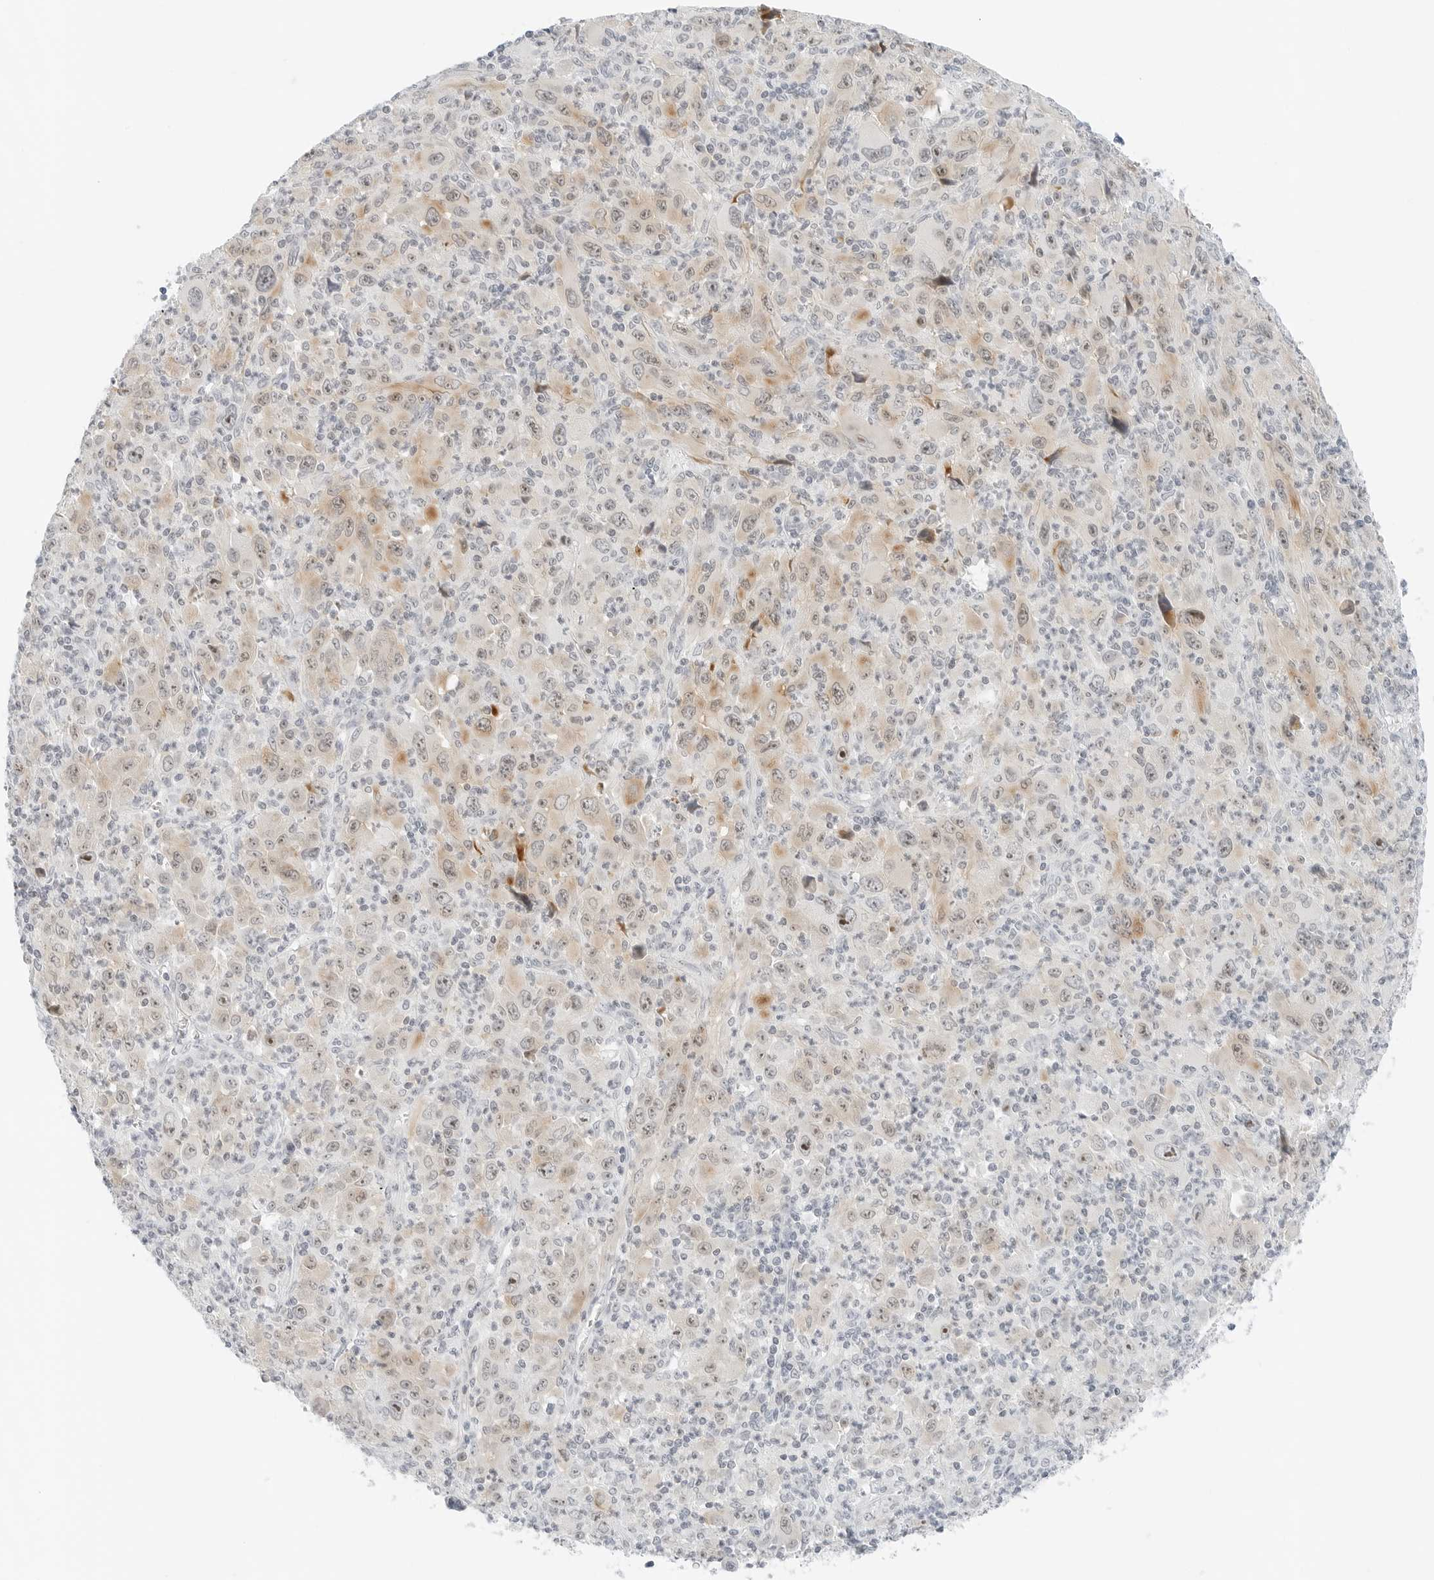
{"staining": {"intensity": "weak", "quantity": "25%-75%", "location": "nuclear"}, "tissue": "melanoma", "cell_type": "Tumor cells", "image_type": "cancer", "snomed": [{"axis": "morphology", "description": "Malignant melanoma, Metastatic site"}, {"axis": "topography", "description": "Skin"}], "caption": "Immunohistochemistry (IHC) photomicrograph of human melanoma stained for a protein (brown), which reveals low levels of weak nuclear positivity in about 25%-75% of tumor cells.", "gene": "CCSAP", "patient": {"sex": "female", "age": 56}}